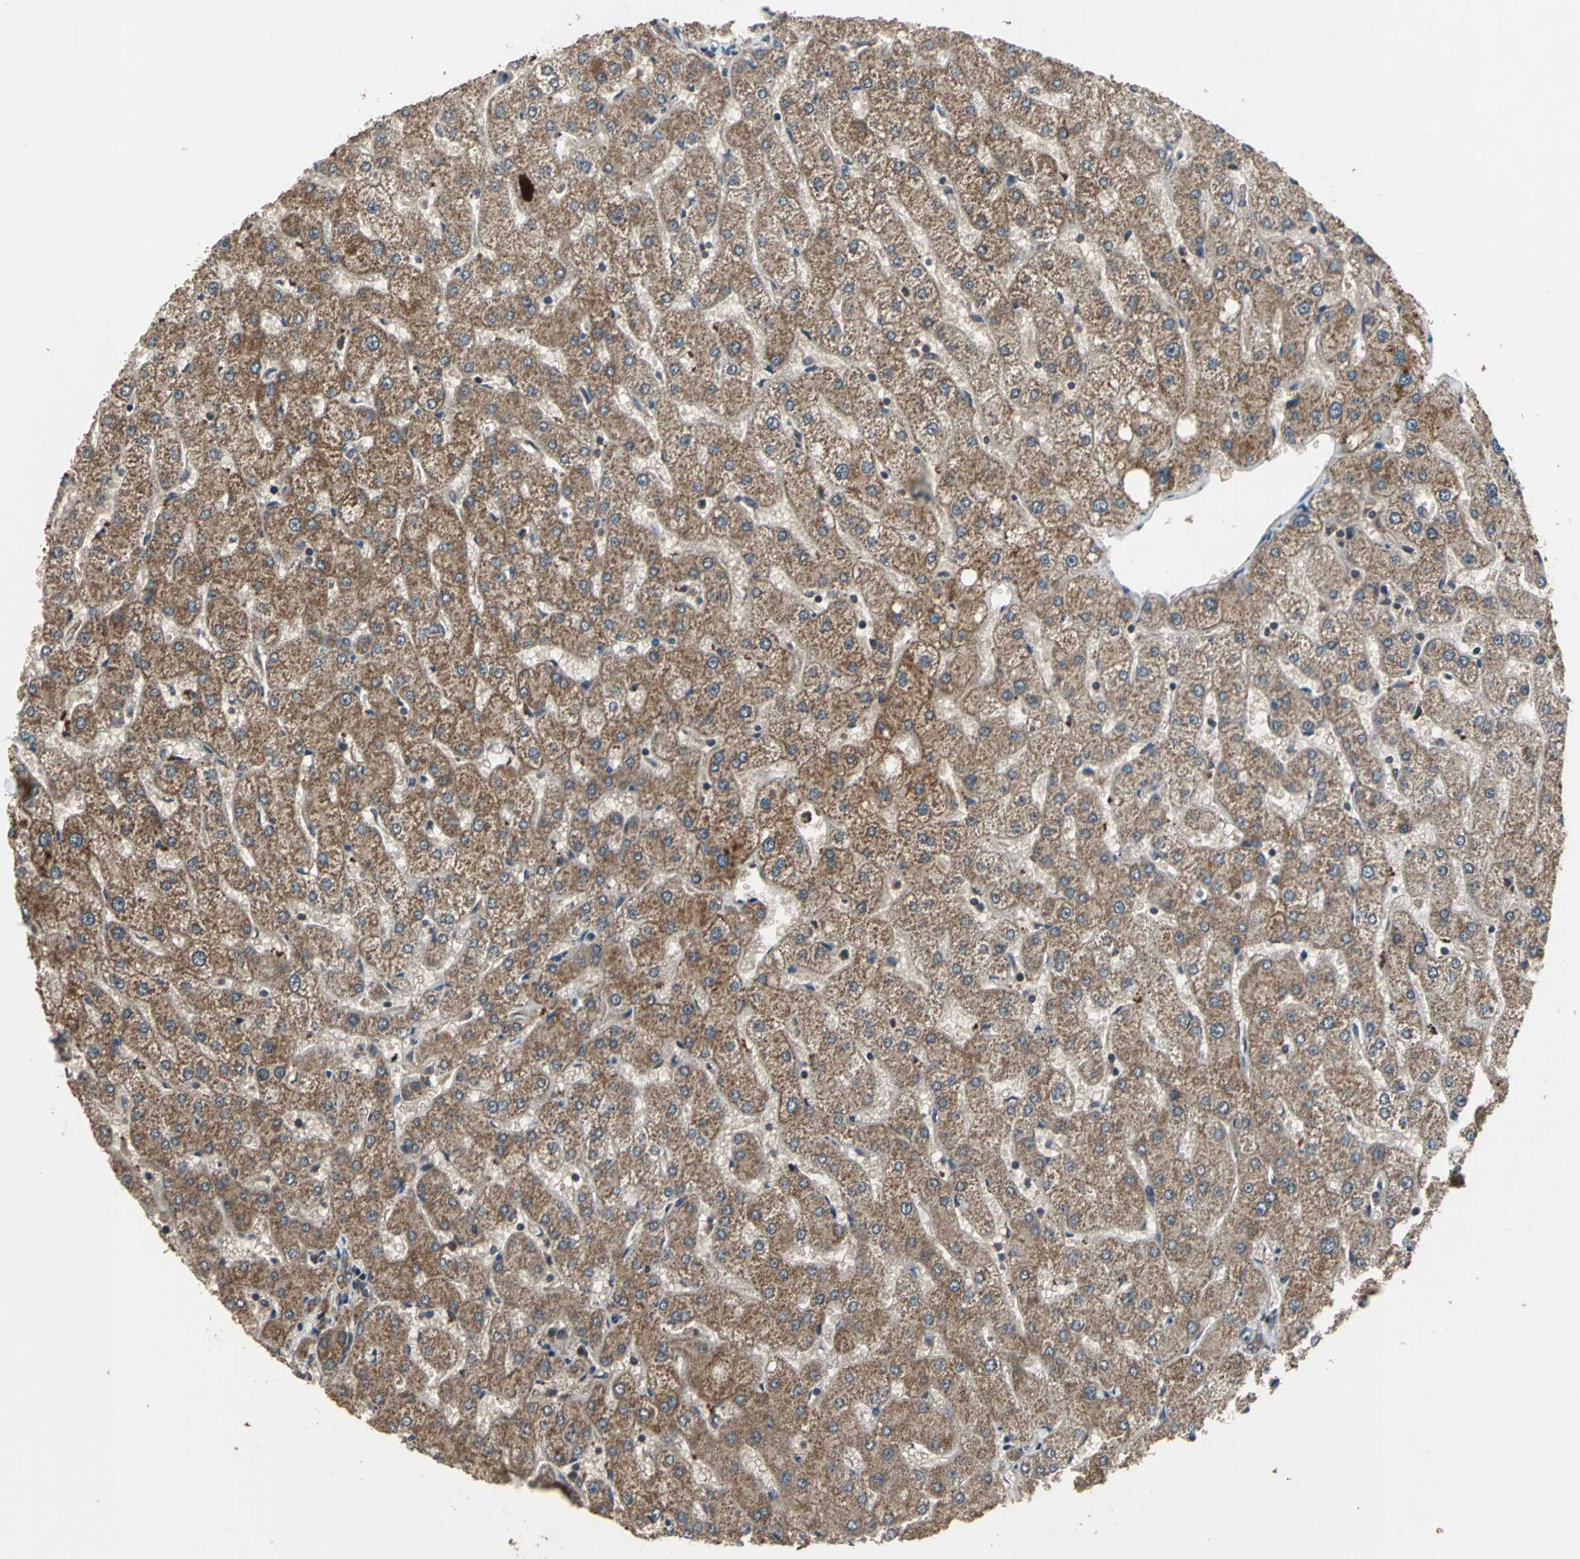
{"staining": {"intensity": "strong", "quantity": ">75%", "location": "cytoplasmic/membranous"}, "tissue": "liver", "cell_type": "Cholangiocytes", "image_type": "normal", "snomed": [{"axis": "morphology", "description": "Normal tissue, NOS"}, {"axis": "topography", "description": "Liver"}], "caption": "Protein expression analysis of normal human liver reveals strong cytoplasmic/membranous positivity in approximately >75% of cholangiocytes.", "gene": "ZNF608", "patient": {"sex": "male", "age": 67}}